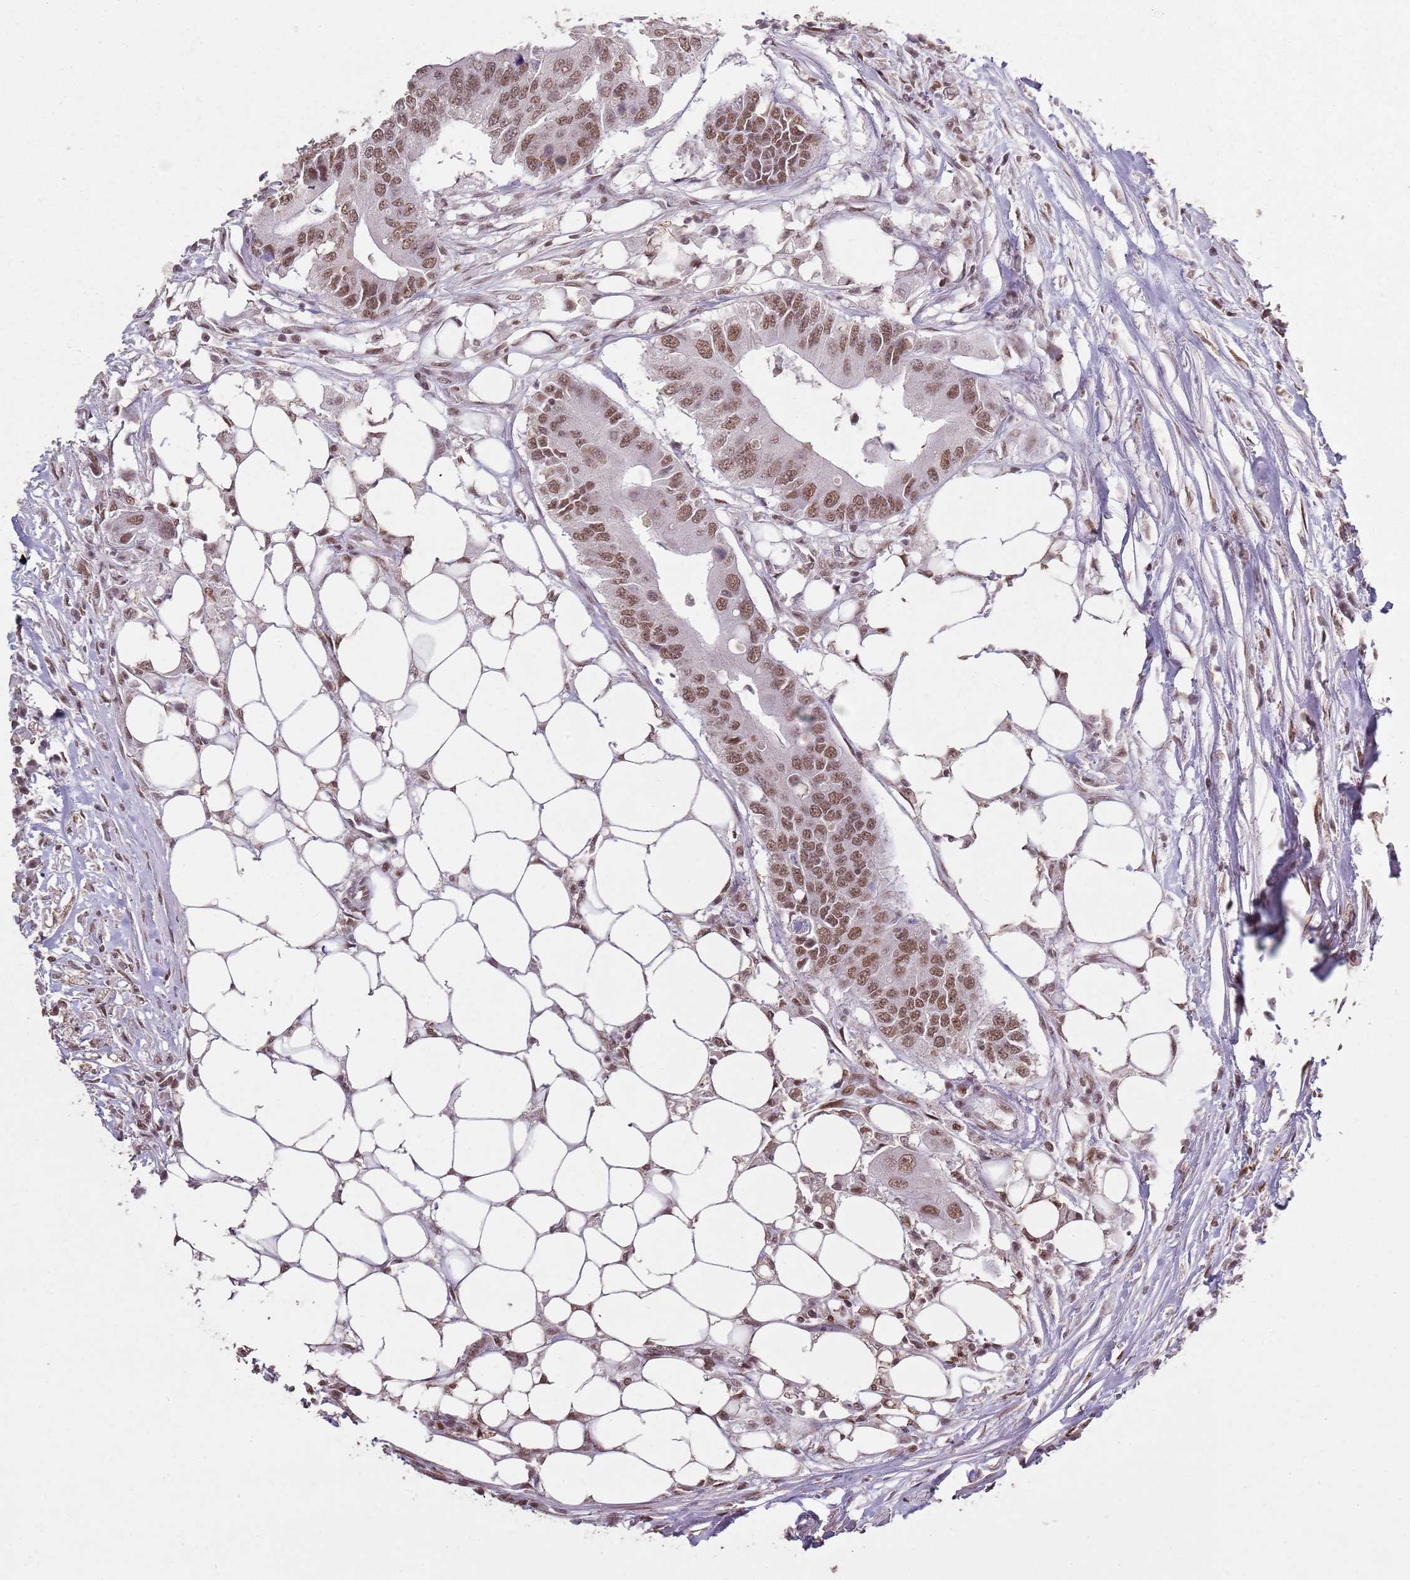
{"staining": {"intensity": "moderate", "quantity": ">75%", "location": "nuclear"}, "tissue": "colorectal cancer", "cell_type": "Tumor cells", "image_type": "cancer", "snomed": [{"axis": "morphology", "description": "Adenocarcinoma, NOS"}, {"axis": "topography", "description": "Colon"}], "caption": "Colorectal cancer (adenocarcinoma) was stained to show a protein in brown. There is medium levels of moderate nuclear positivity in approximately >75% of tumor cells. Nuclei are stained in blue.", "gene": "ARL14EP", "patient": {"sex": "male", "age": 71}}